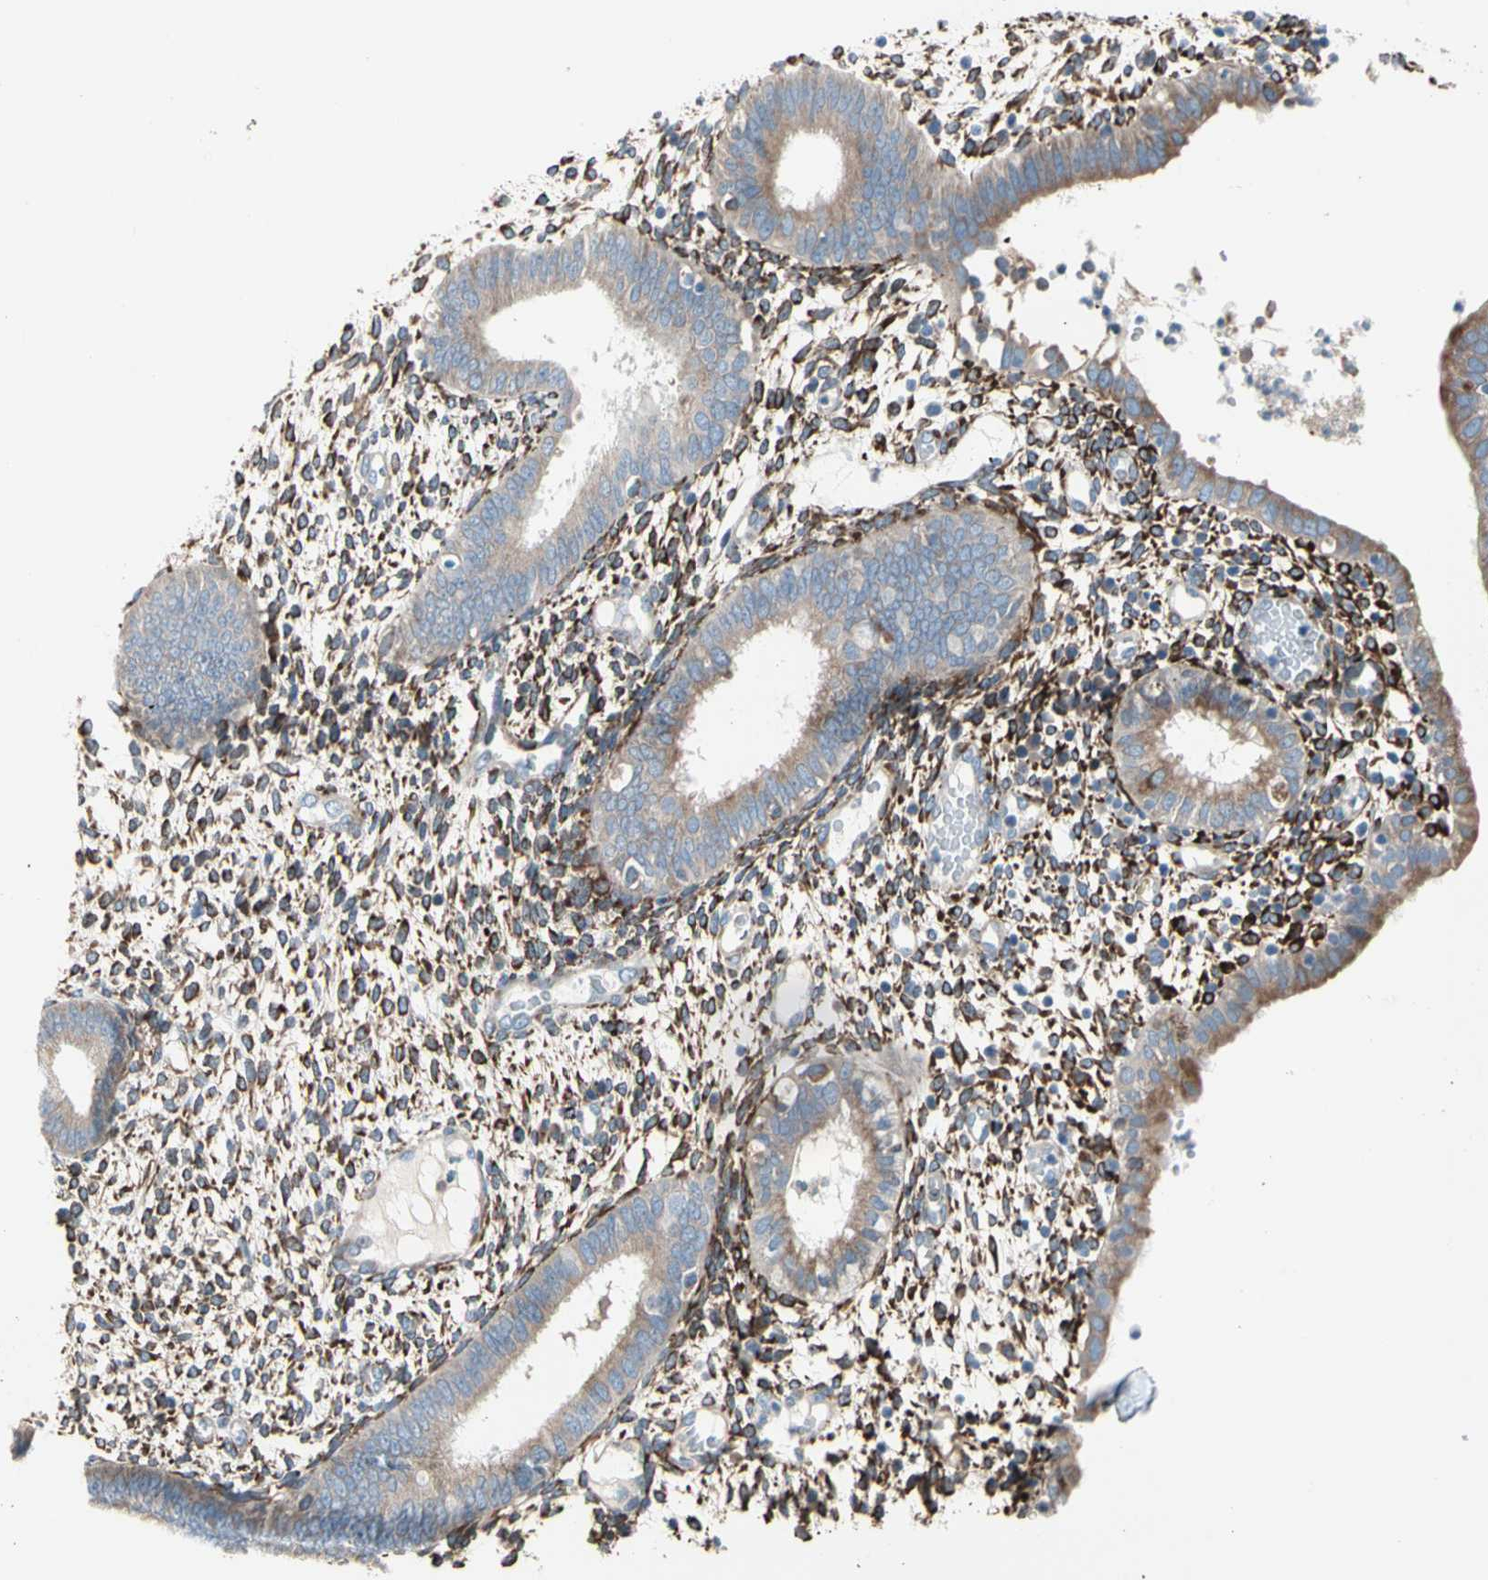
{"staining": {"intensity": "strong", "quantity": ">75%", "location": "cytoplasmic/membranous"}, "tissue": "endometrium", "cell_type": "Cells in endometrial stroma", "image_type": "normal", "snomed": [{"axis": "morphology", "description": "Normal tissue, NOS"}, {"axis": "topography", "description": "Endometrium"}], "caption": "Endometrium stained for a protein (brown) reveals strong cytoplasmic/membranous positive staining in about >75% of cells in endometrial stroma.", "gene": "LRPAP1", "patient": {"sex": "female", "age": 35}}